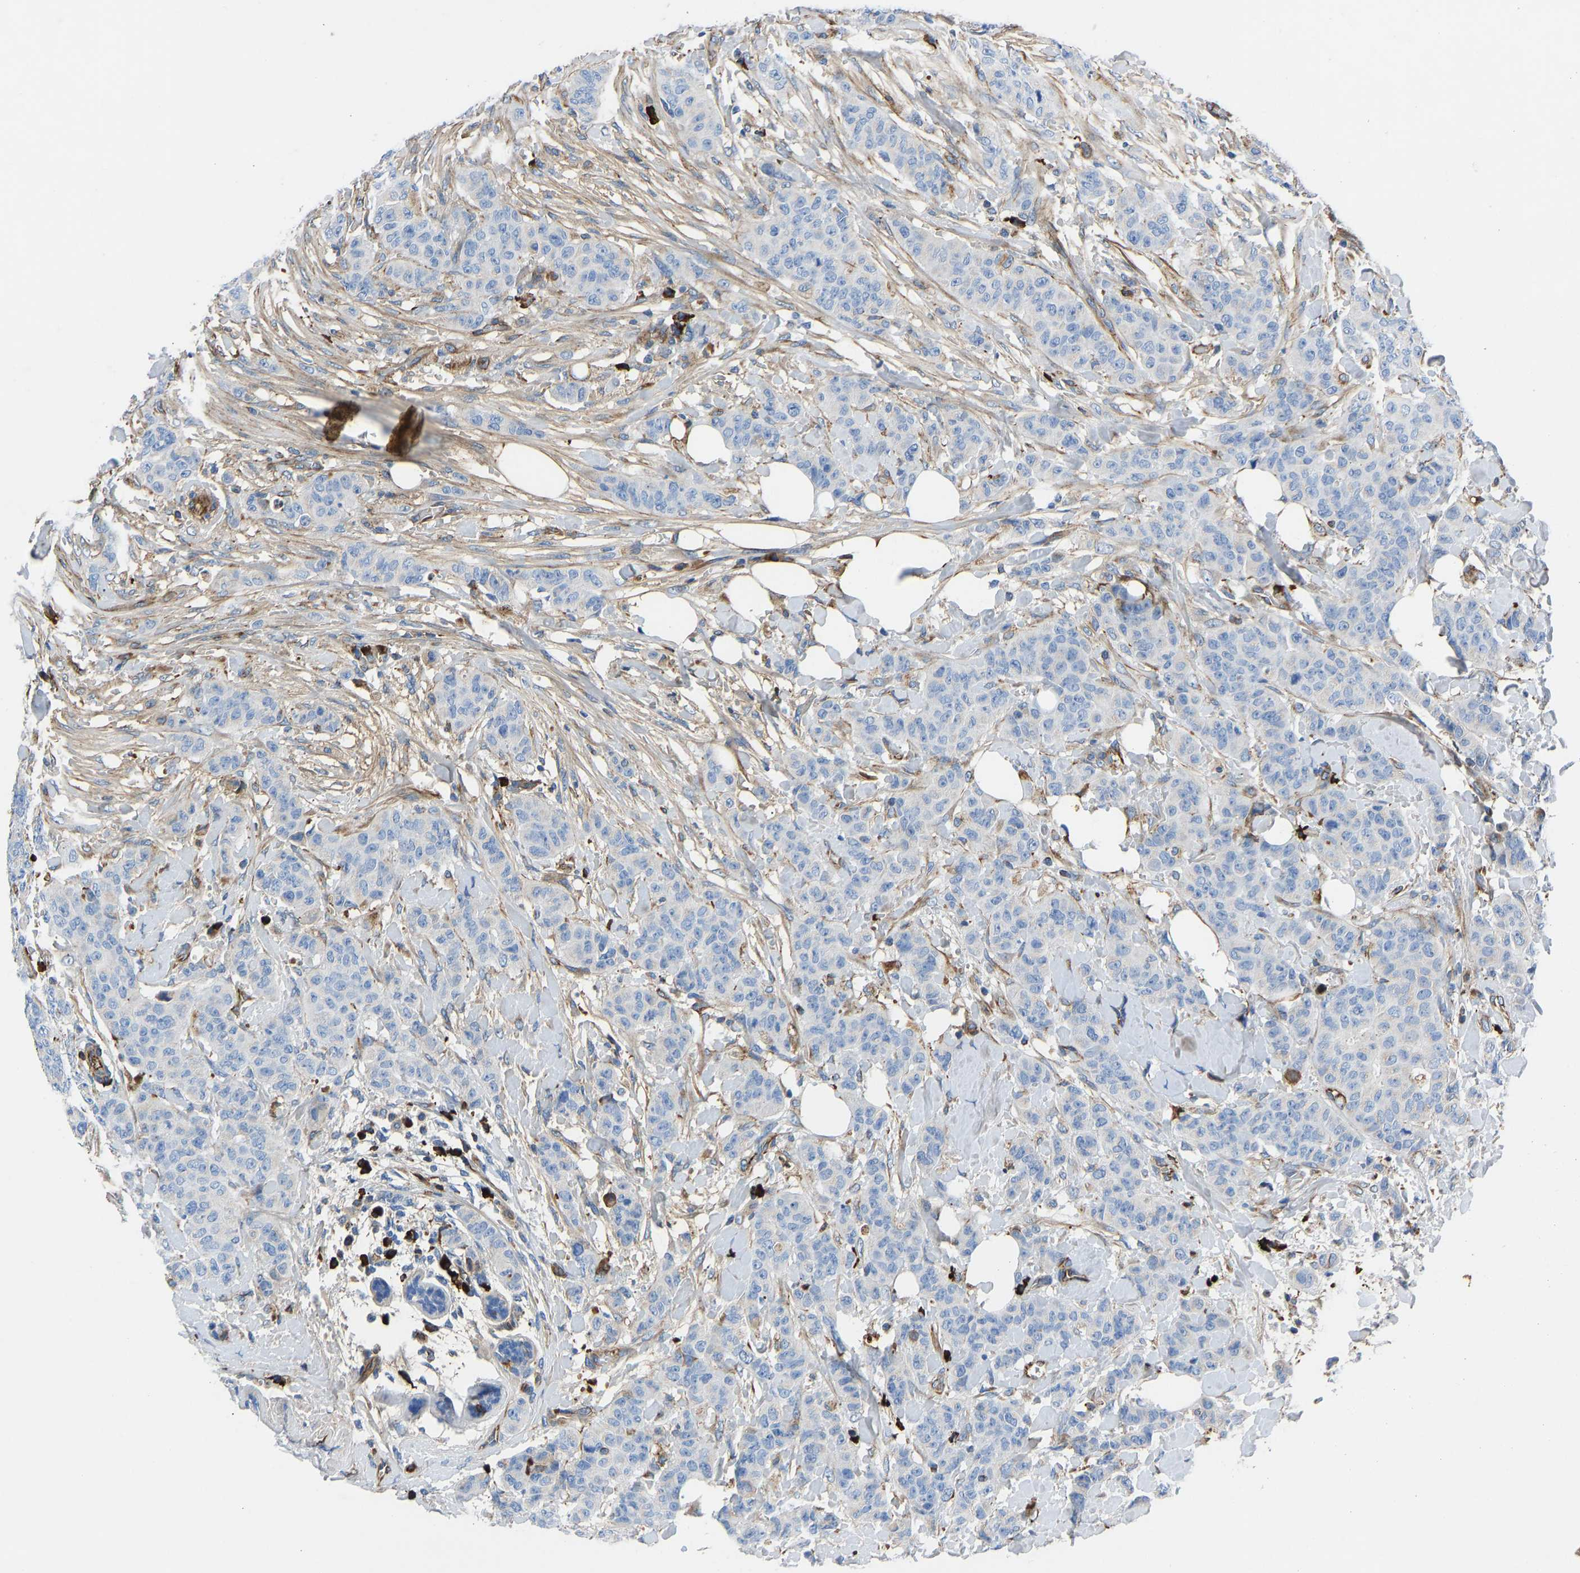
{"staining": {"intensity": "negative", "quantity": "none", "location": "none"}, "tissue": "breast cancer", "cell_type": "Tumor cells", "image_type": "cancer", "snomed": [{"axis": "morphology", "description": "Normal tissue, NOS"}, {"axis": "morphology", "description": "Duct carcinoma"}, {"axis": "topography", "description": "Breast"}], "caption": "A micrograph of human breast invasive ductal carcinoma is negative for staining in tumor cells.", "gene": "HSPG2", "patient": {"sex": "female", "age": 40}}